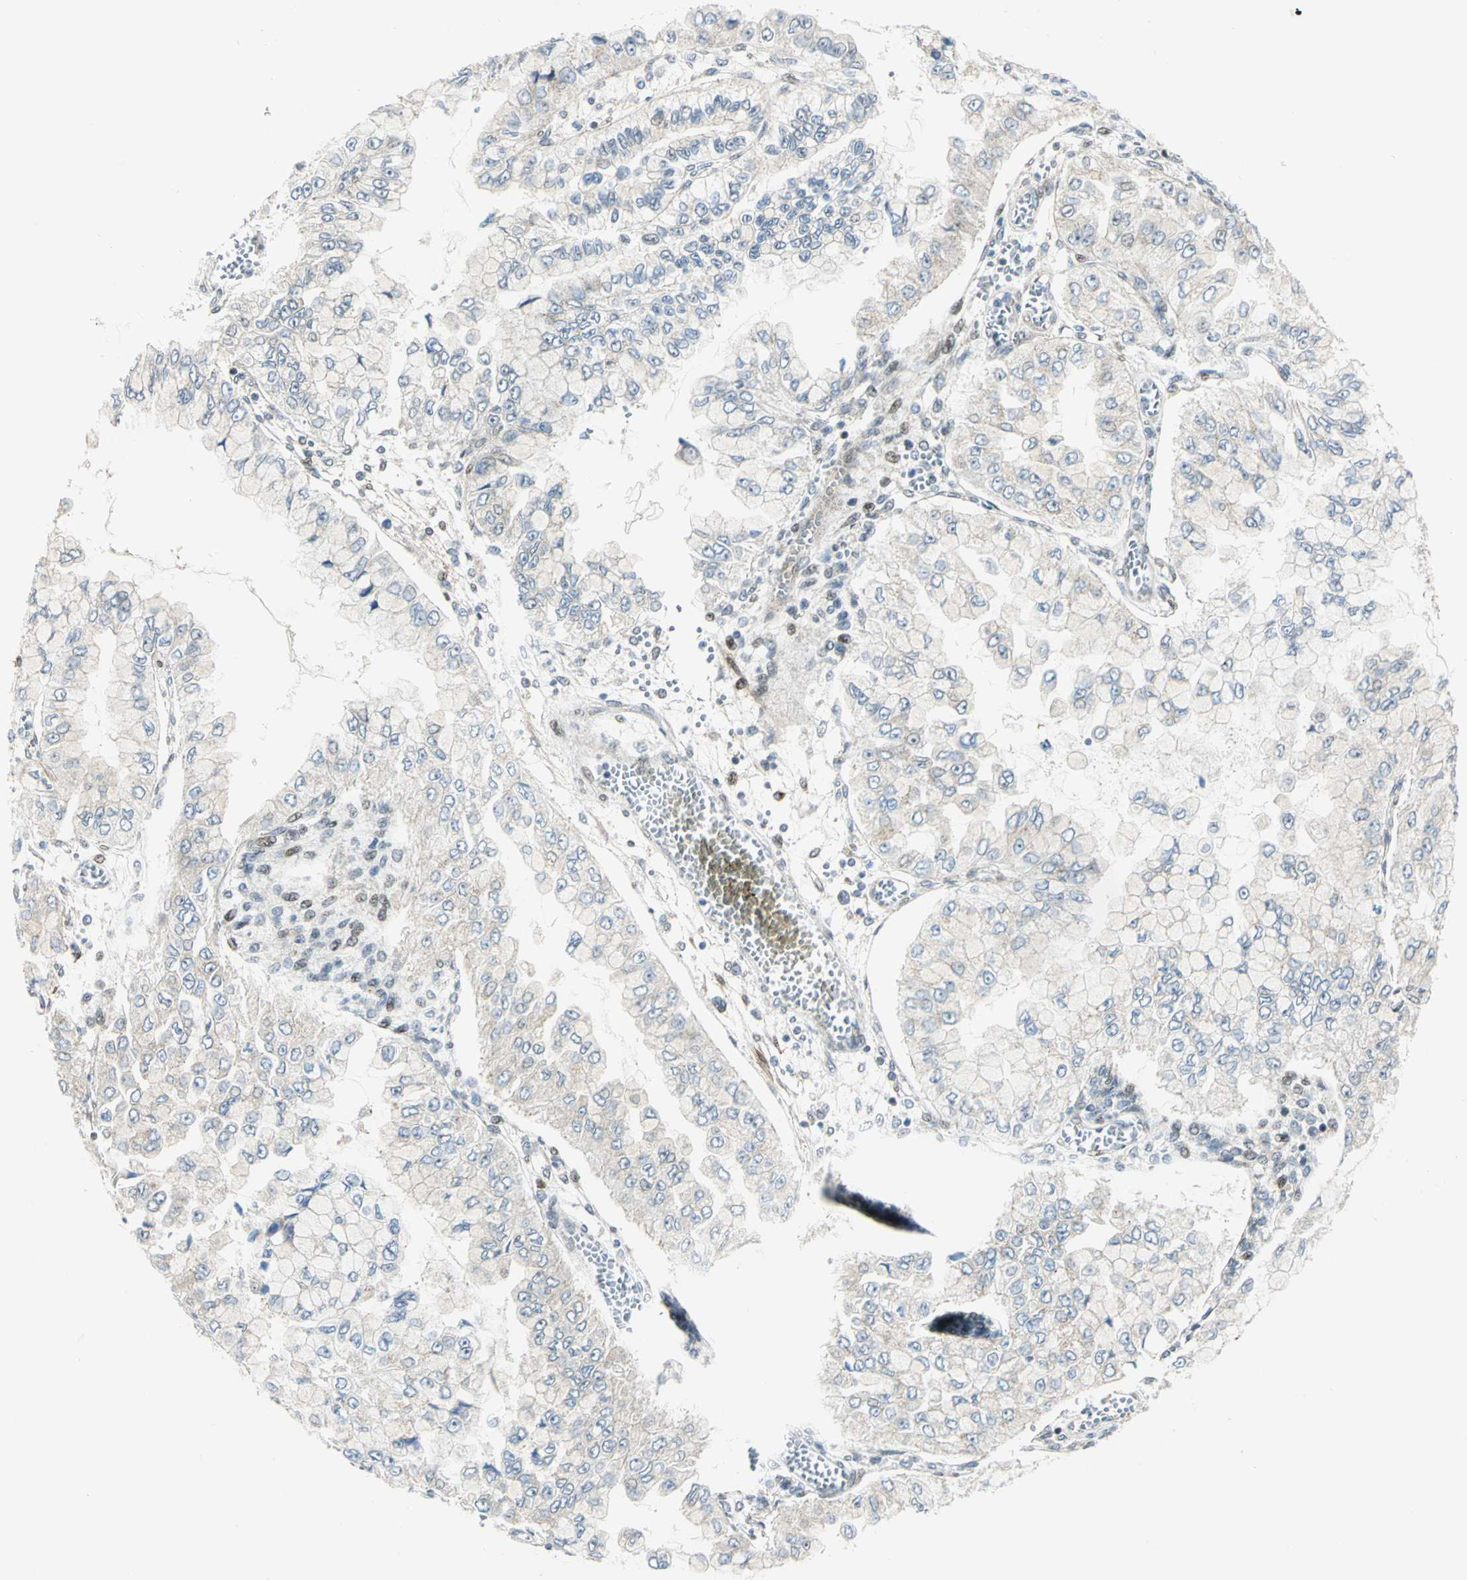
{"staining": {"intensity": "weak", "quantity": "25%-75%", "location": "cytoplasmic/membranous"}, "tissue": "liver cancer", "cell_type": "Tumor cells", "image_type": "cancer", "snomed": [{"axis": "morphology", "description": "Cholangiocarcinoma"}, {"axis": "topography", "description": "Liver"}], "caption": "An immunohistochemistry histopathology image of tumor tissue is shown. Protein staining in brown shows weak cytoplasmic/membranous positivity in cholangiocarcinoma (liver) within tumor cells. The staining was performed using DAB, with brown indicating positive protein expression. Nuclei are stained blue with hematoxylin.", "gene": "ATP6V1A", "patient": {"sex": "female", "age": 79}}